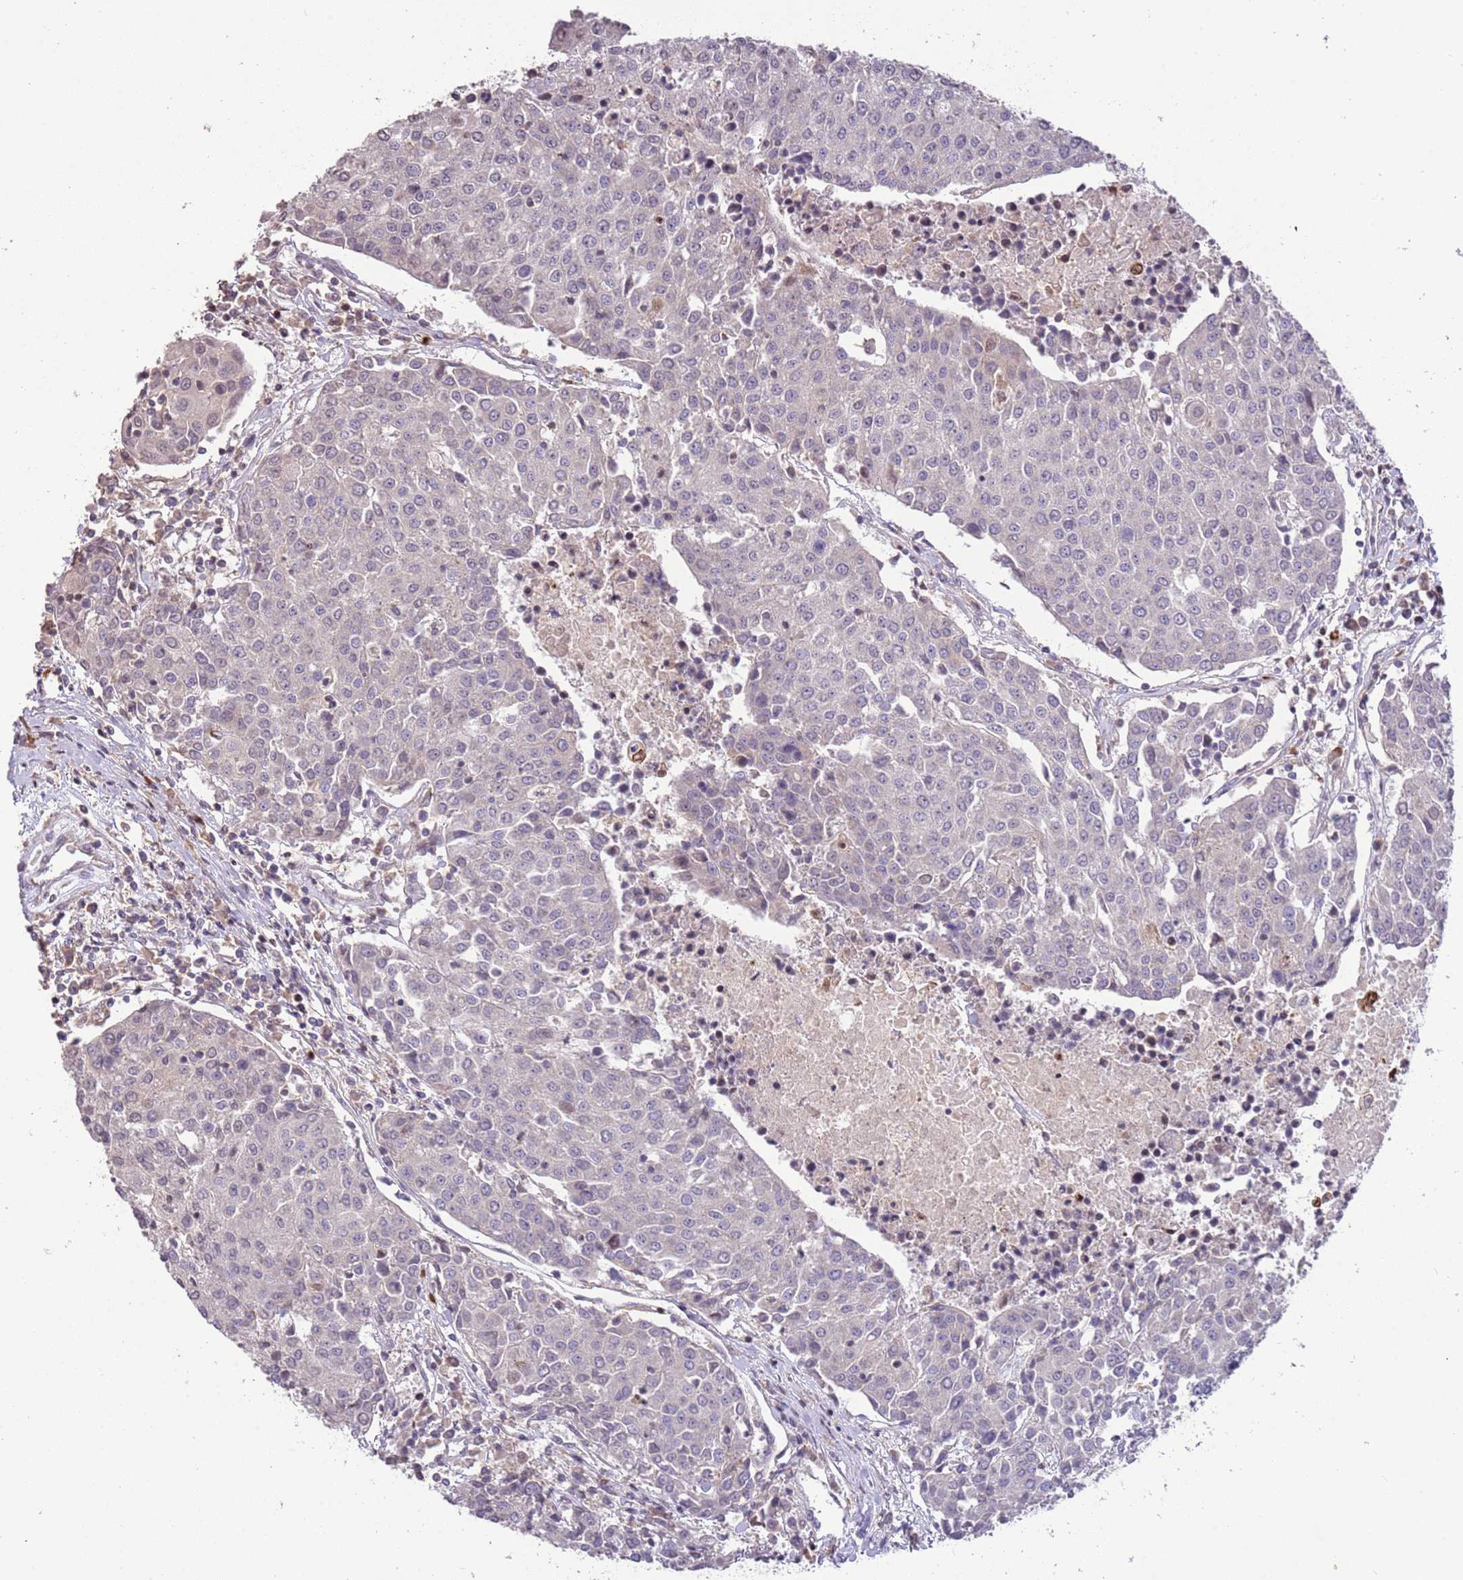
{"staining": {"intensity": "negative", "quantity": "none", "location": "none"}, "tissue": "urothelial cancer", "cell_type": "Tumor cells", "image_type": "cancer", "snomed": [{"axis": "morphology", "description": "Urothelial carcinoma, High grade"}, {"axis": "topography", "description": "Urinary bladder"}], "caption": "This is an immunohistochemistry photomicrograph of human urothelial carcinoma (high-grade). There is no expression in tumor cells.", "gene": "SLC16A4", "patient": {"sex": "female", "age": 85}}